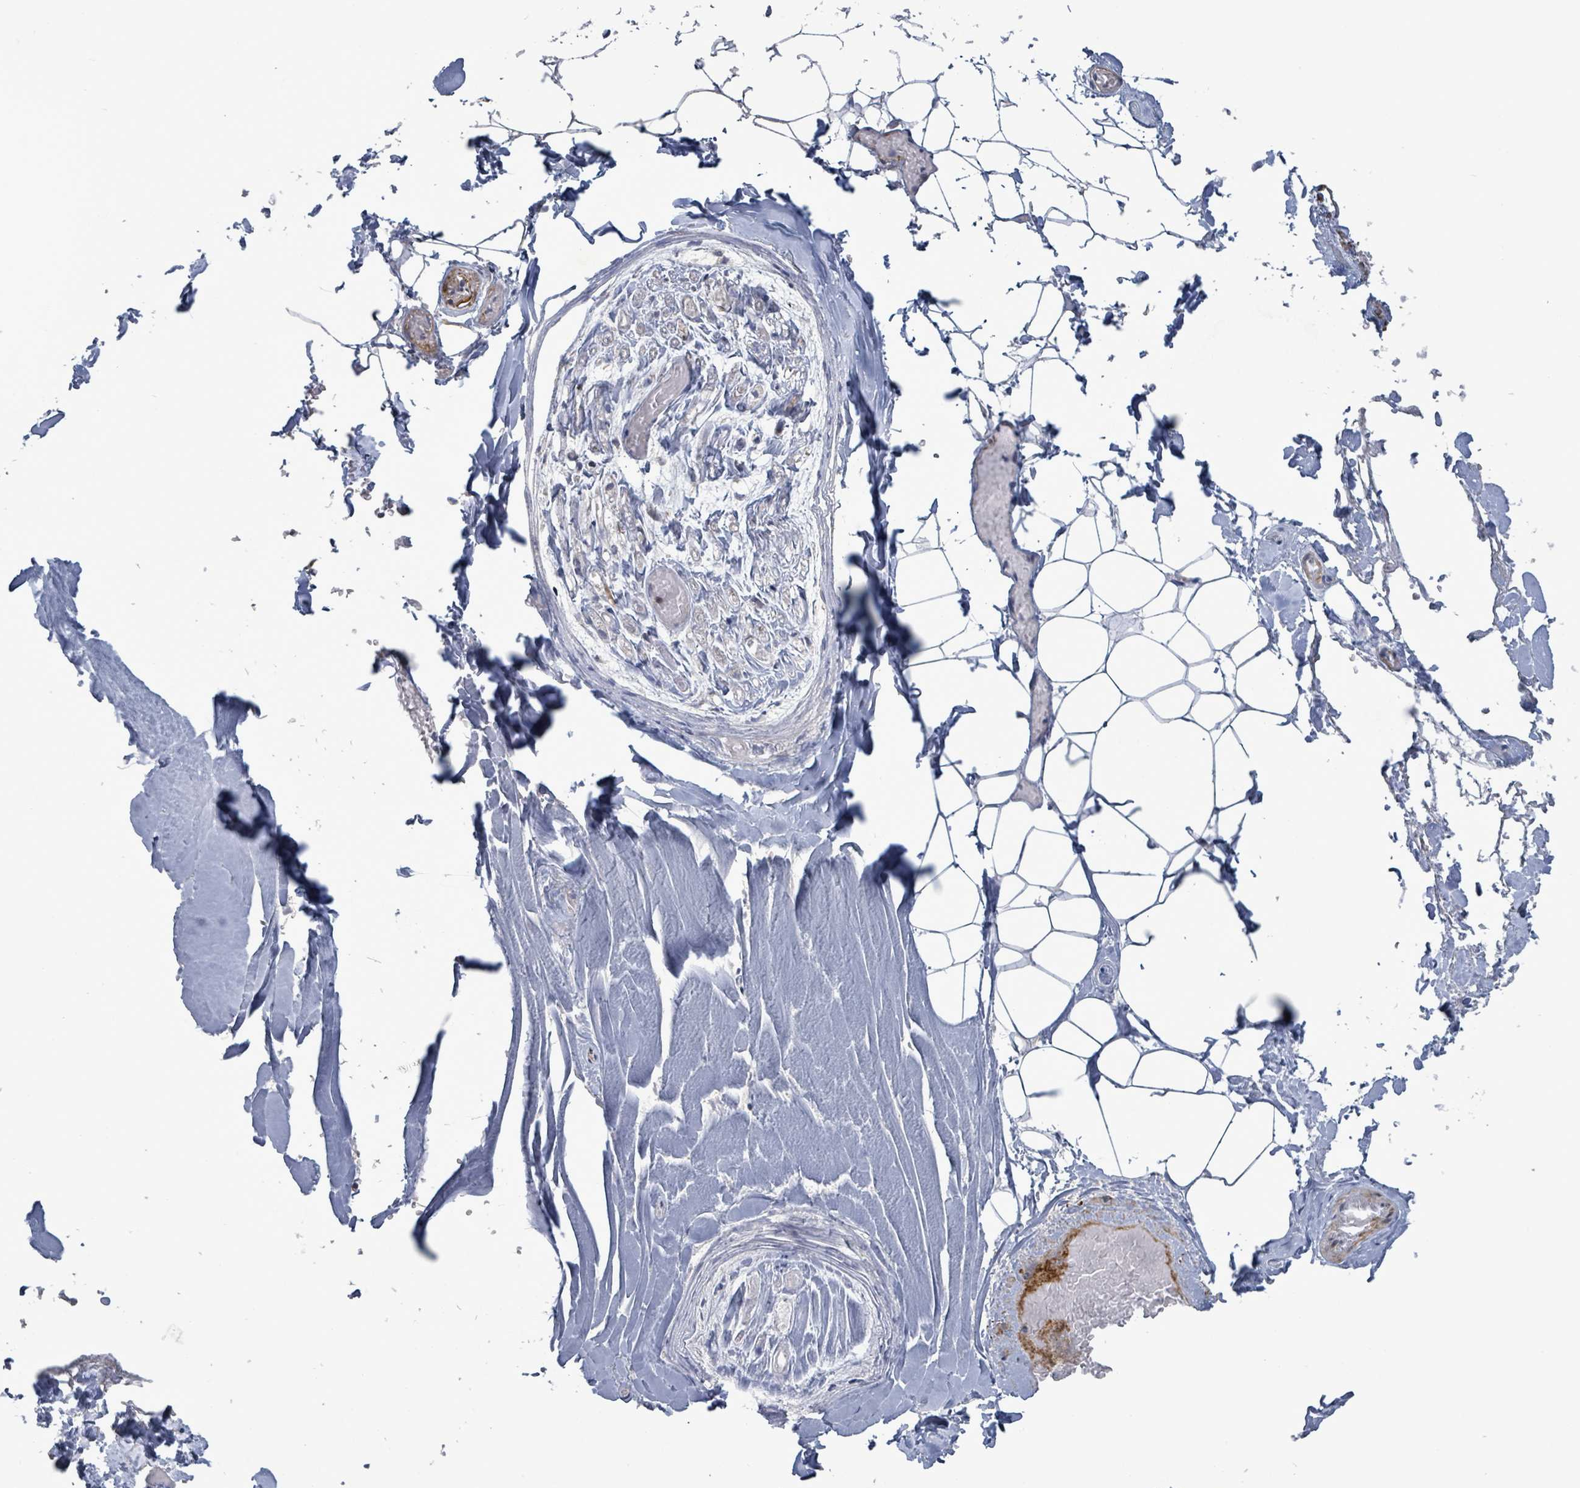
{"staining": {"intensity": "negative", "quantity": "none", "location": "none"}, "tissue": "adipose tissue", "cell_type": "Adipocytes", "image_type": "normal", "snomed": [{"axis": "morphology", "description": "Normal tissue, NOS"}, {"axis": "topography", "description": "Peripheral nerve tissue"}], "caption": "Adipocytes show no significant protein expression in unremarkable adipose tissue. The staining is performed using DAB brown chromogen with nuclei counter-stained in using hematoxylin.", "gene": "AMMECR1", "patient": {"sex": "male", "age": 74}}